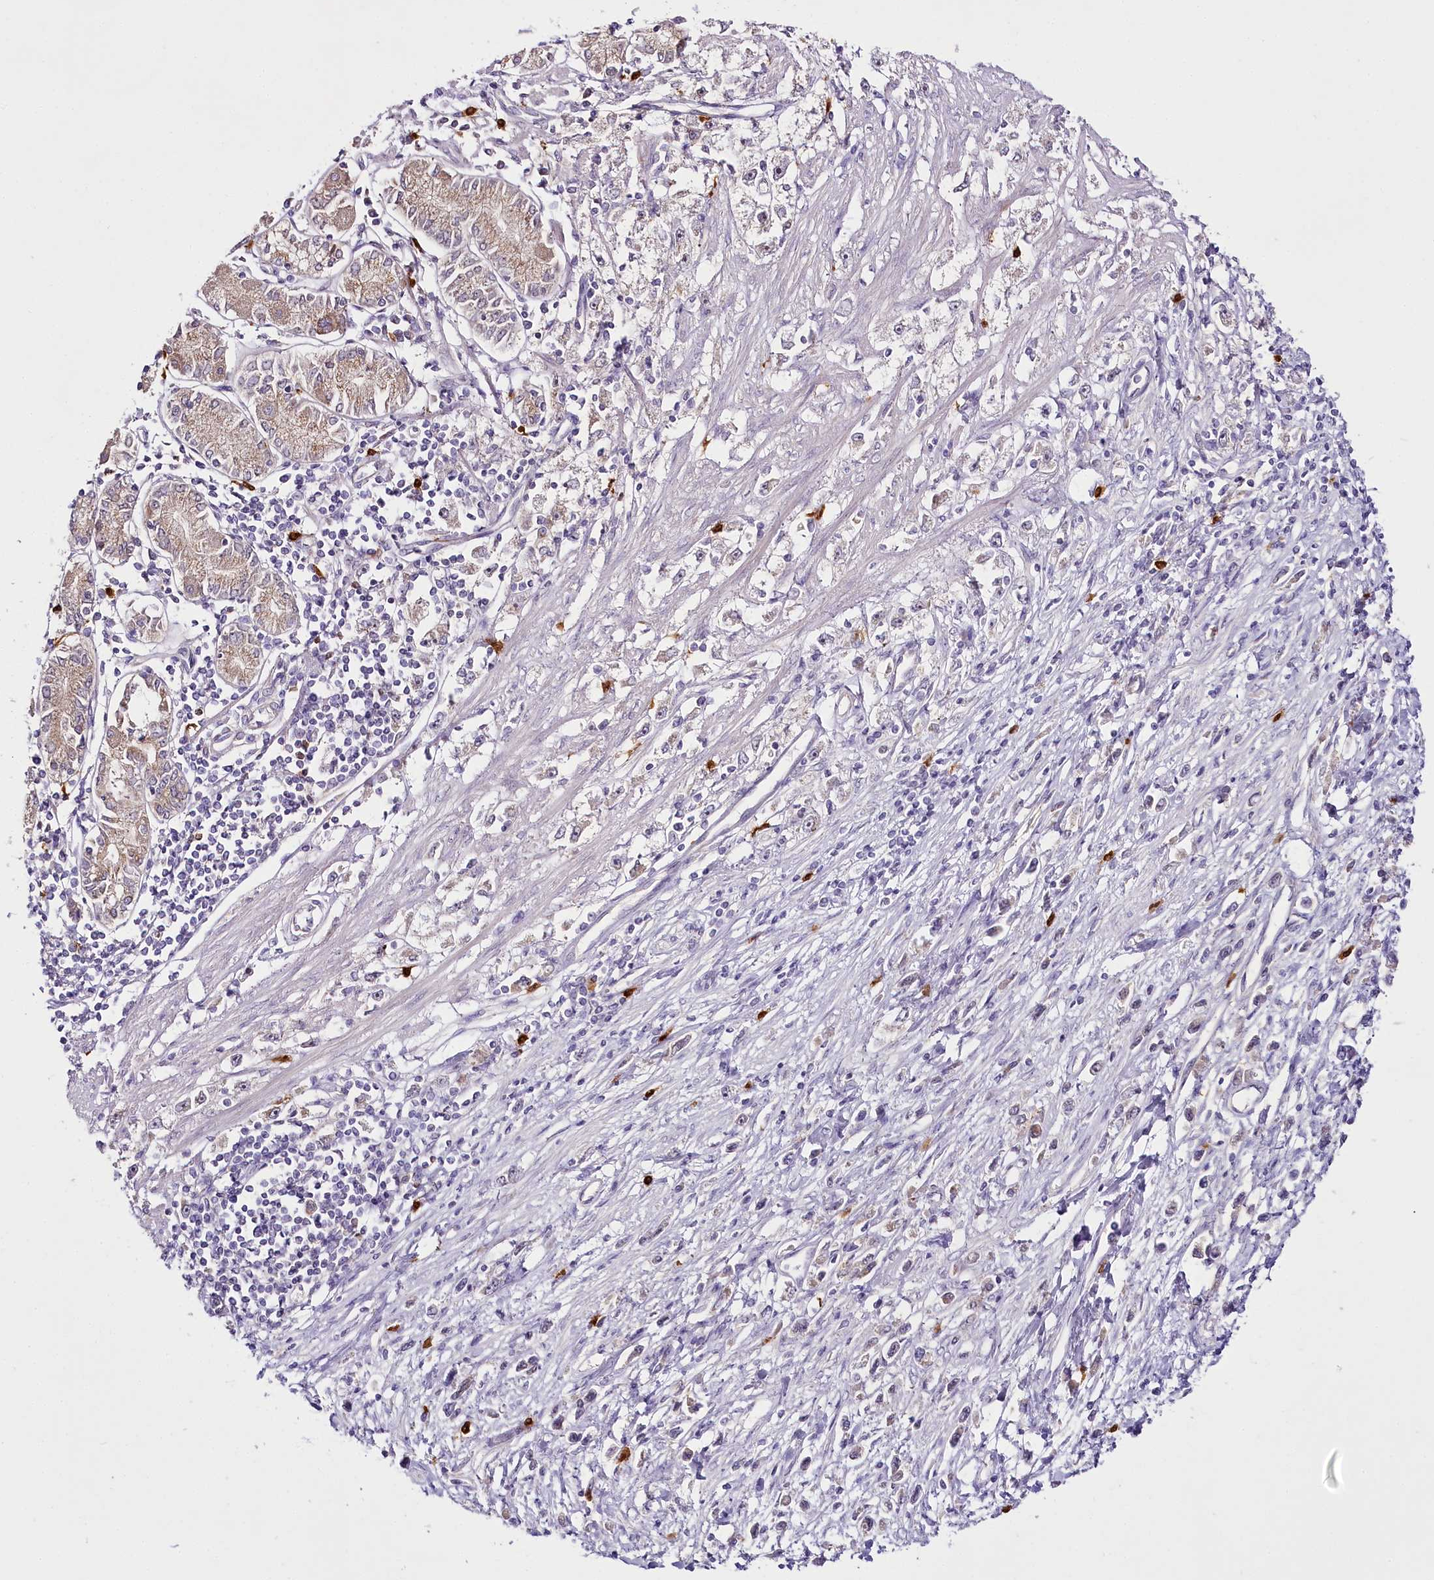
{"staining": {"intensity": "negative", "quantity": "none", "location": "none"}, "tissue": "stomach cancer", "cell_type": "Tumor cells", "image_type": "cancer", "snomed": [{"axis": "morphology", "description": "Adenocarcinoma, NOS"}, {"axis": "topography", "description": "Stomach"}], "caption": "Tumor cells show no significant protein expression in stomach cancer.", "gene": "VWA5A", "patient": {"sex": "female", "age": 59}}